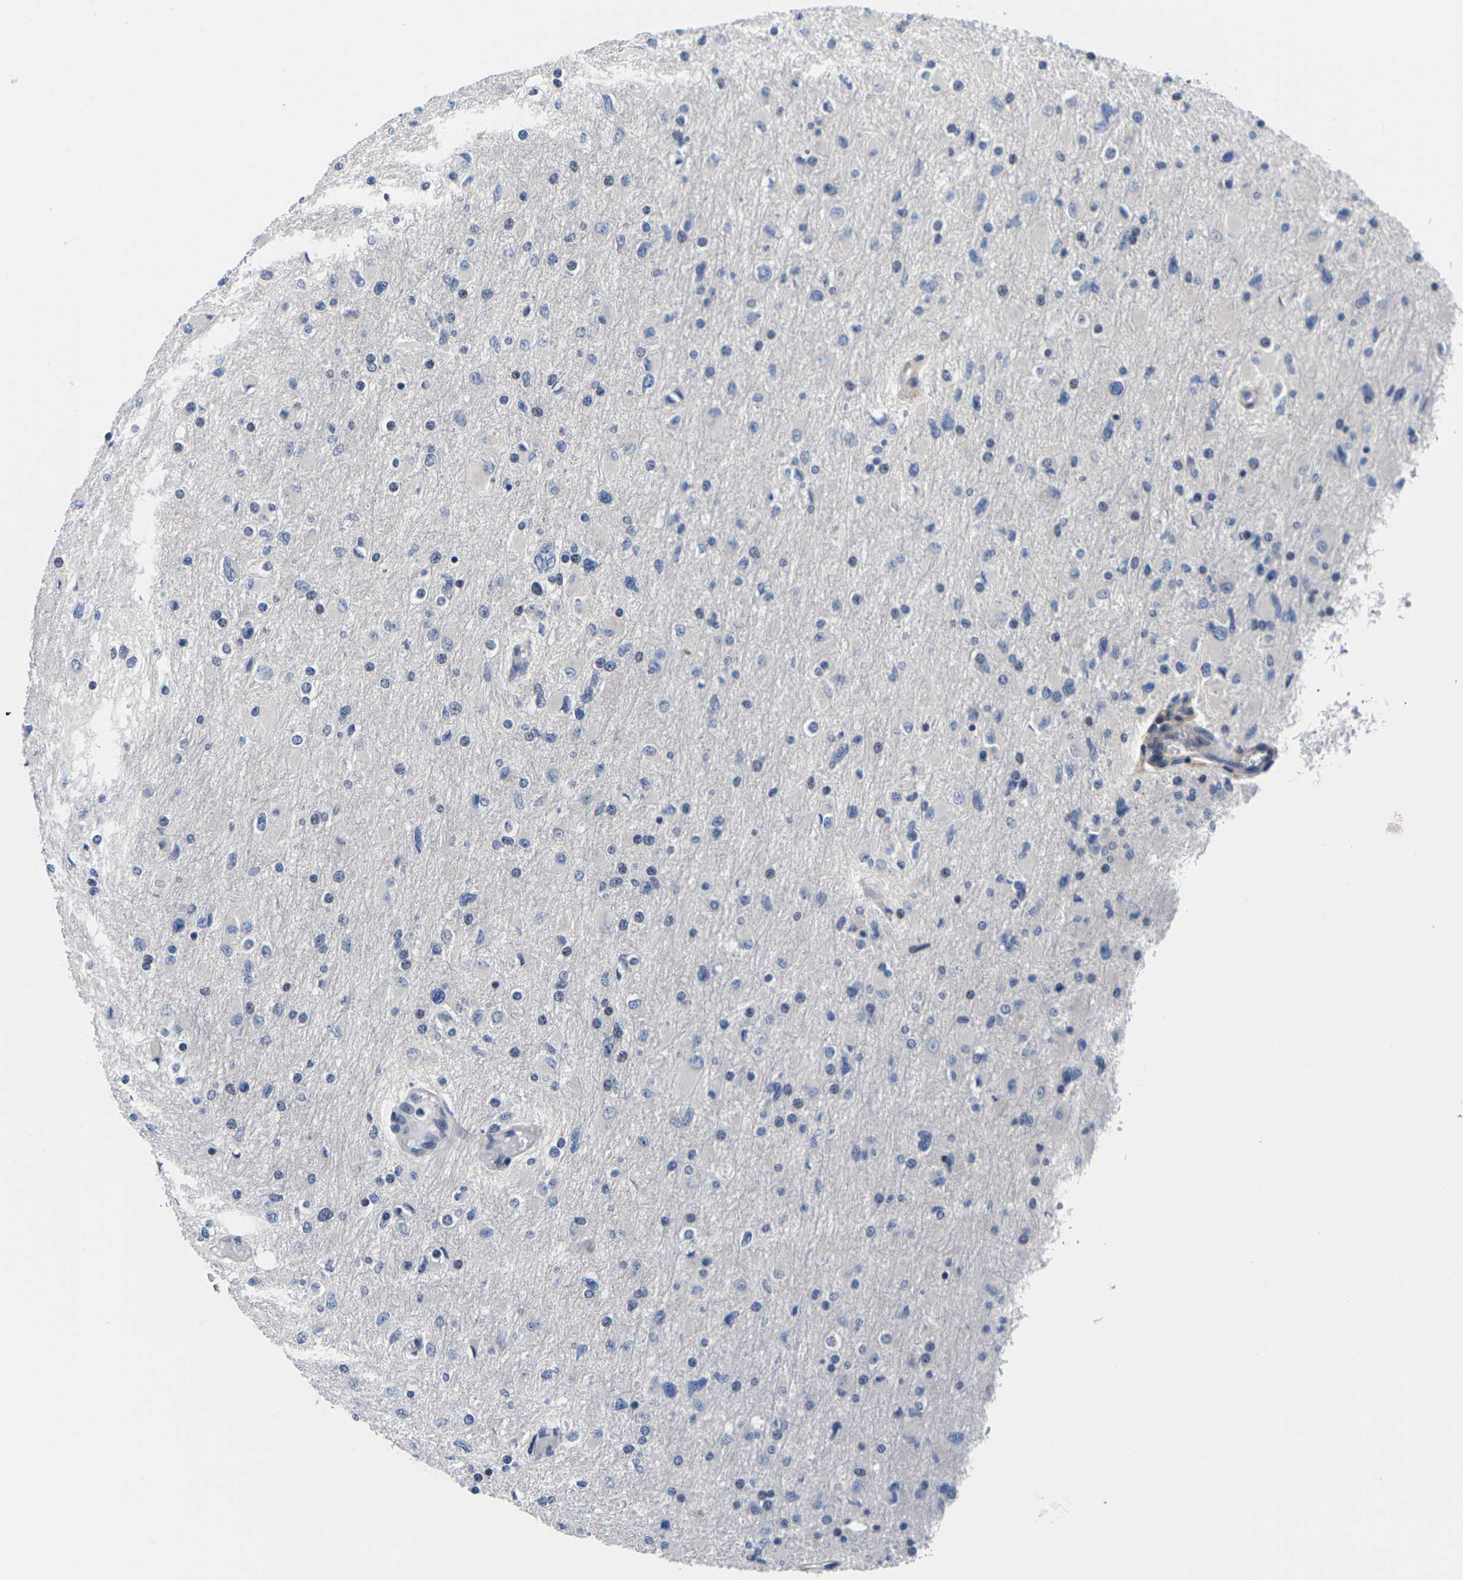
{"staining": {"intensity": "negative", "quantity": "none", "location": "none"}, "tissue": "glioma", "cell_type": "Tumor cells", "image_type": "cancer", "snomed": [{"axis": "morphology", "description": "Glioma, malignant, High grade"}, {"axis": "topography", "description": "Cerebral cortex"}], "caption": "DAB immunohistochemical staining of human malignant high-grade glioma exhibits no significant staining in tumor cells.", "gene": "ST6GAL2", "patient": {"sex": "female", "age": 36}}